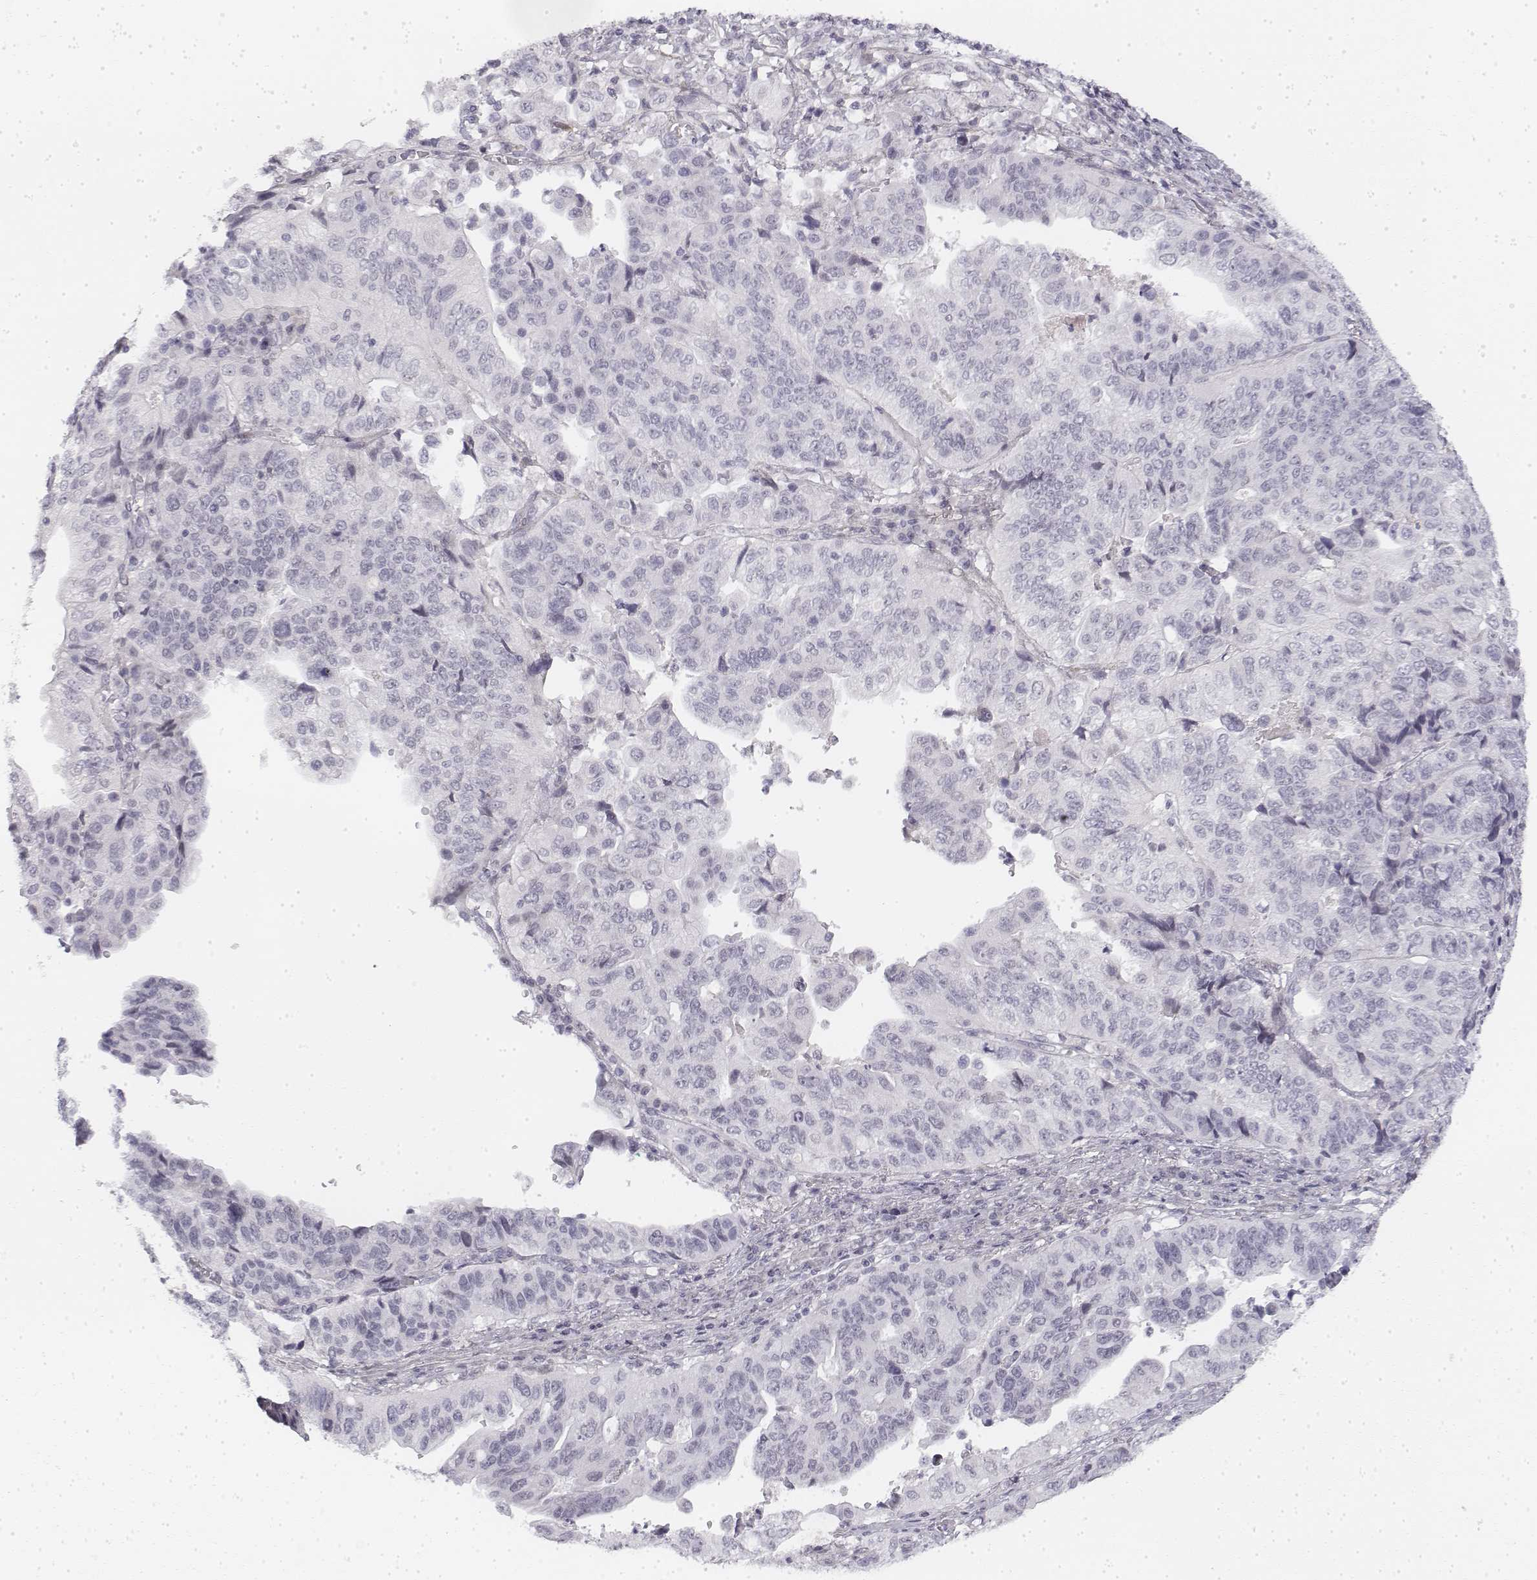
{"staining": {"intensity": "negative", "quantity": "none", "location": "none"}, "tissue": "stomach cancer", "cell_type": "Tumor cells", "image_type": "cancer", "snomed": [{"axis": "morphology", "description": "Adenocarcinoma, NOS"}, {"axis": "topography", "description": "Stomach, upper"}], "caption": "The immunohistochemistry micrograph has no significant staining in tumor cells of stomach cancer (adenocarcinoma) tissue.", "gene": "KRT84", "patient": {"sex": "female", "age": 67}}